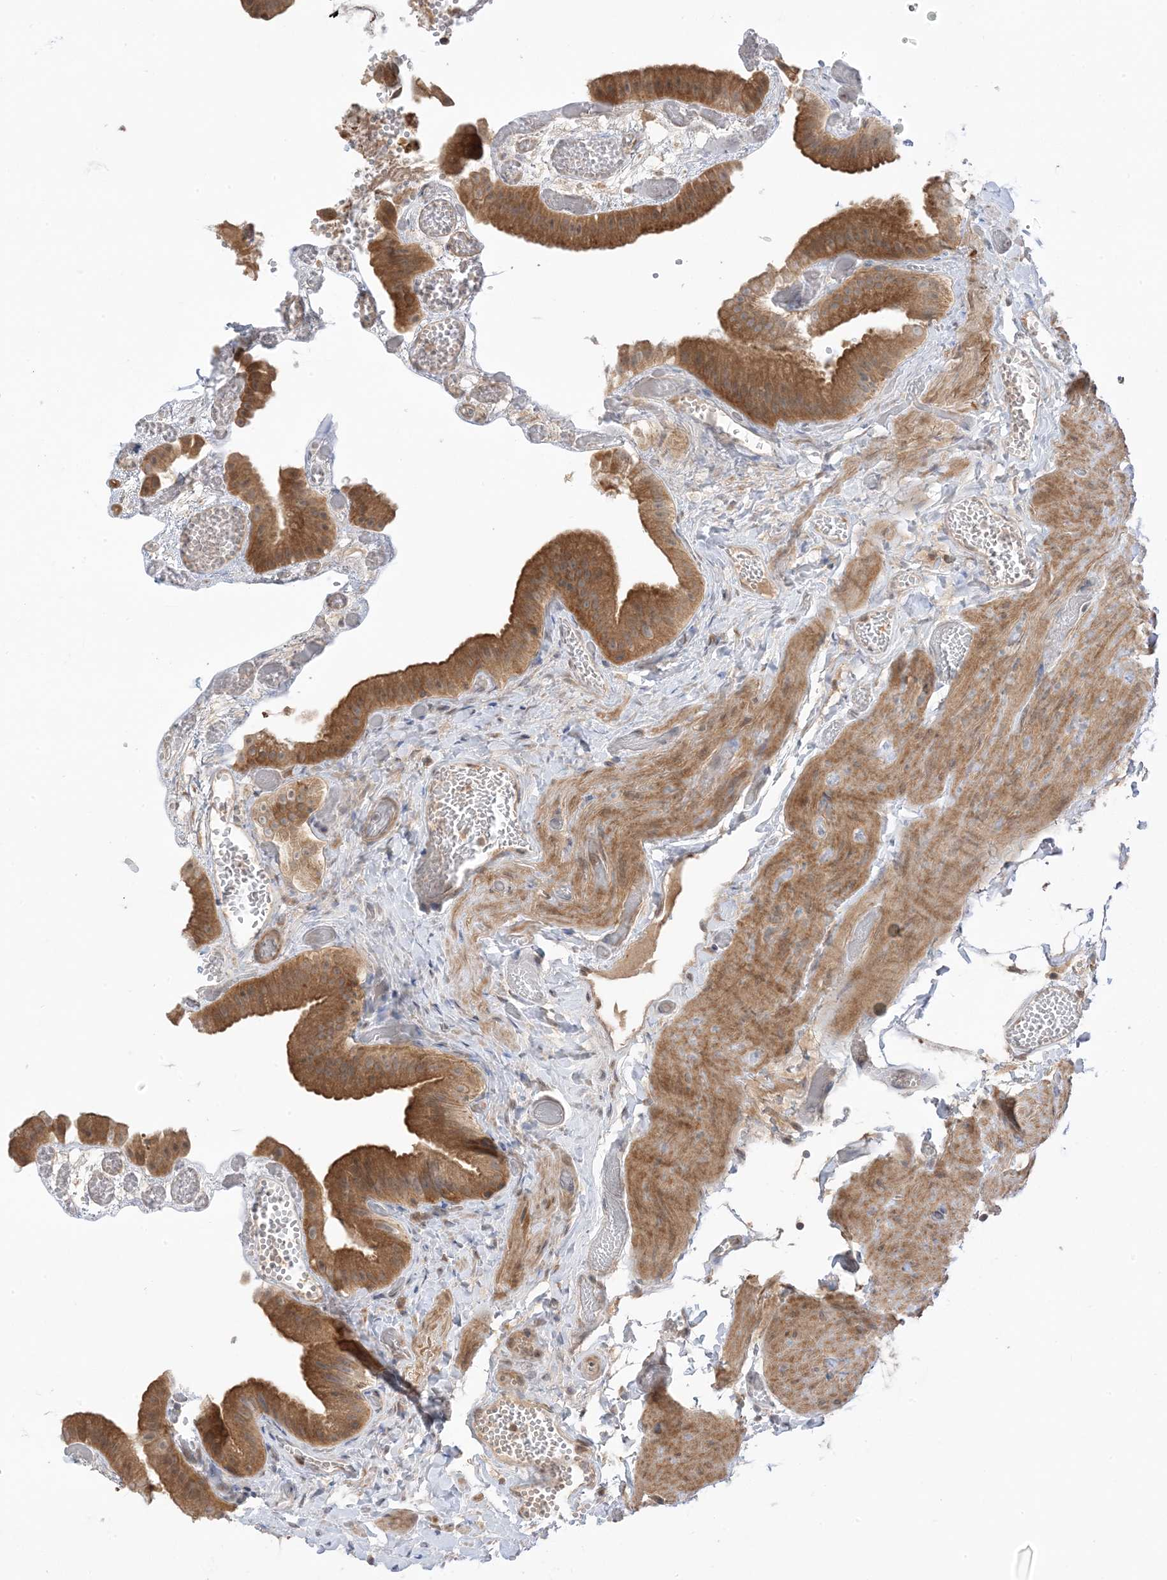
{"staining": {"intensity": "moderate", "quantity": ">75%", "location": "cytoplasmic/membranous"}, "tissue": "gallbladder", "cell_type": "Glandular cells", "image_type": "normal", "snomed": [{"axis": "morphology", "description": "Normal tissue, NOS"}, {"axis": "topography", "description": "Gallbladder"}], "caption": "Gallbladder stained with DAB (3,3'-diaminobenzidine) immunohistochemistry (IHC) reveals medium levels of moderate cytoplasmic/membranous staining in approximately >75% of glandular cells.", "gene": "WDR26", "patient": {"sex": "female", "age": 64}}